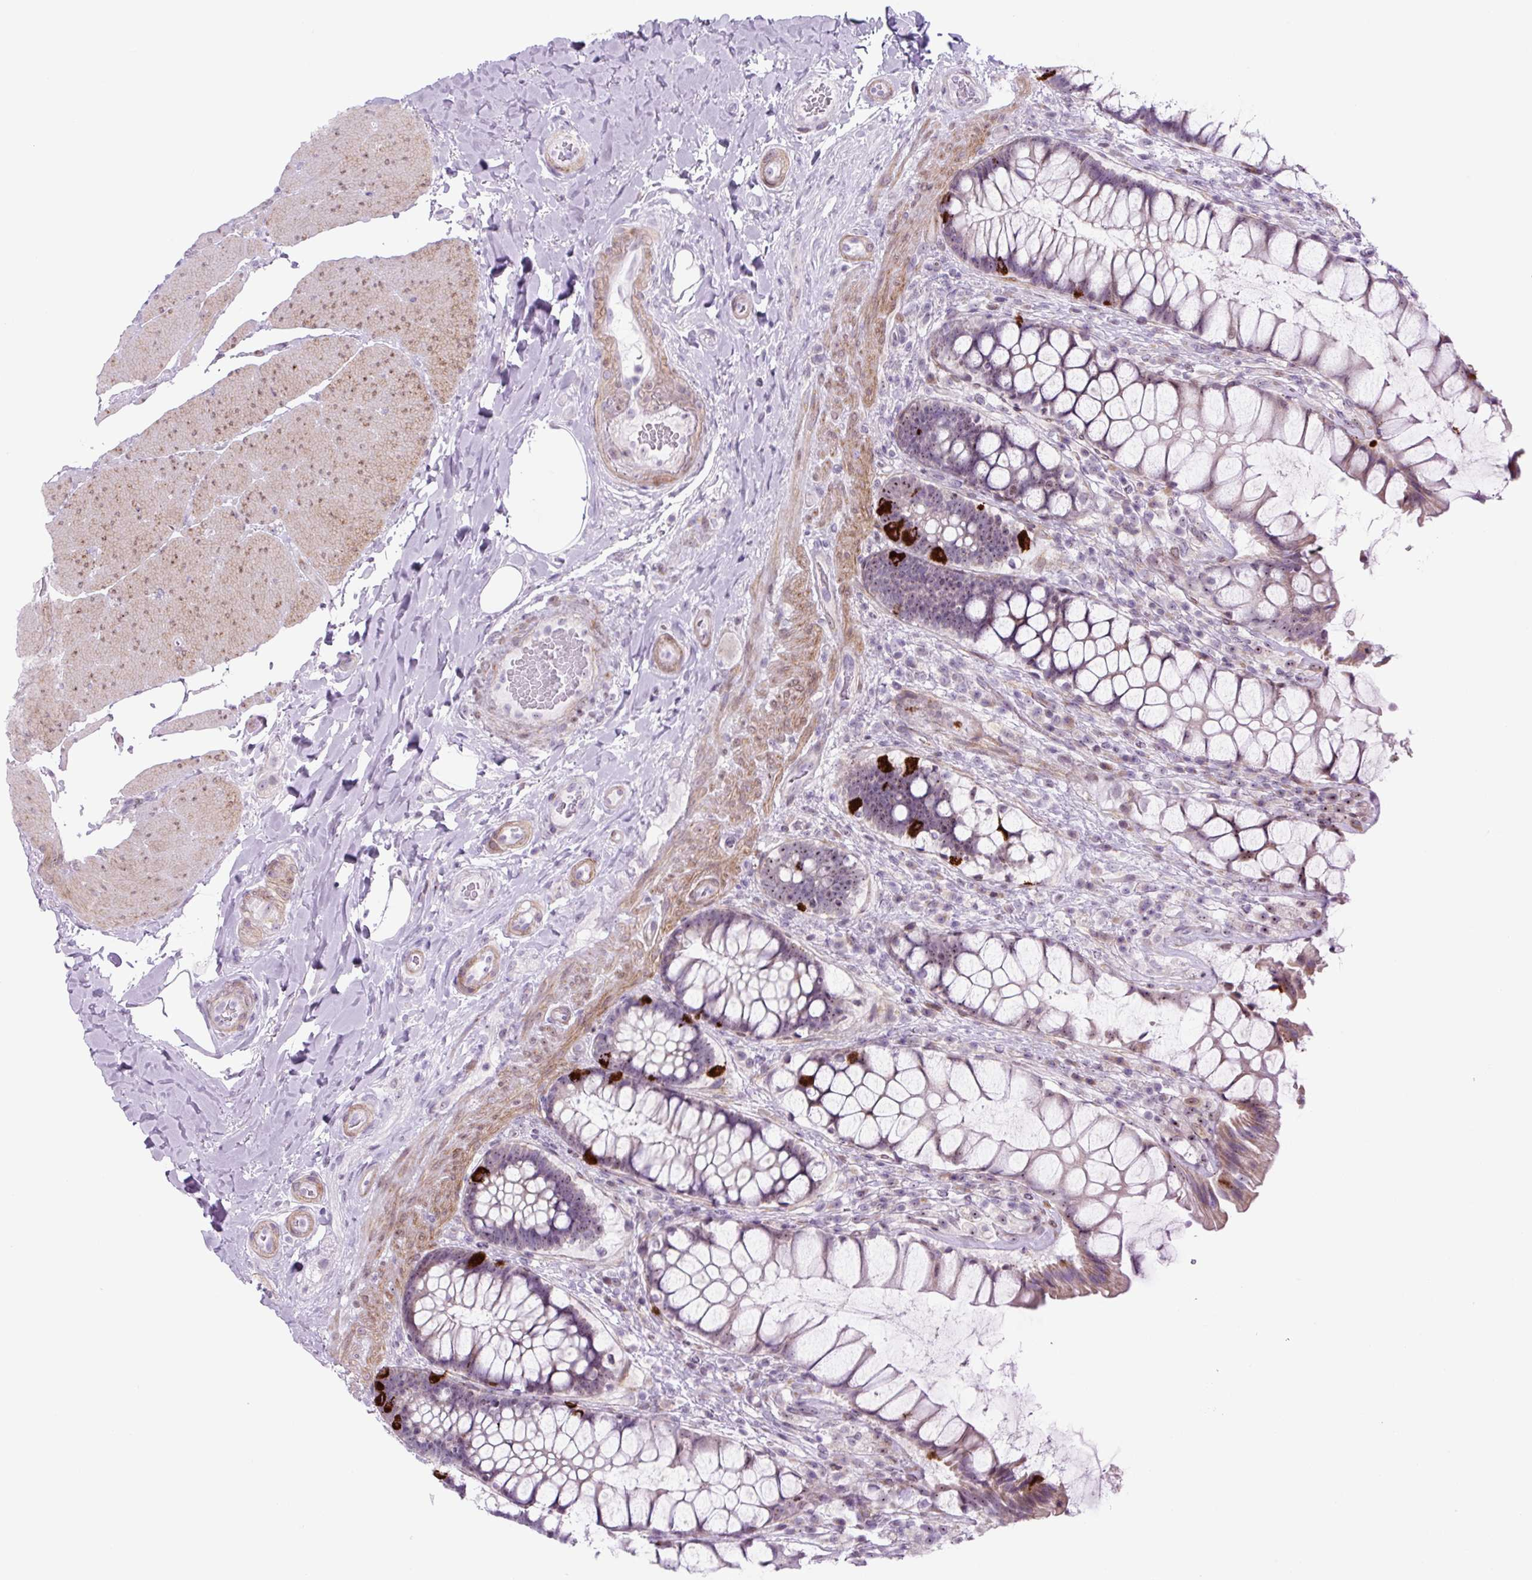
{"staining": {"intensity": "strong", "quantity": "25%-75%", "location": "cytoplasmic/membranous,nuclear"}, "tissue": "rectum", "cell_type": "Glandular cells", "image_type": "normal", "snomed": [{"axis": "morphology", "description": "Normal tissue, NOS"}, {"axis": "topography", "description": "Rectum"}], "caption": "Immunohistochemical staining of normal rectum displays high levels of strong cytoplasmic/membranous,nuclear expression in approximately 25%-75% of glandular cells.", "gene": "RRS1", "patient": {"sex": "female", "age": 58}}